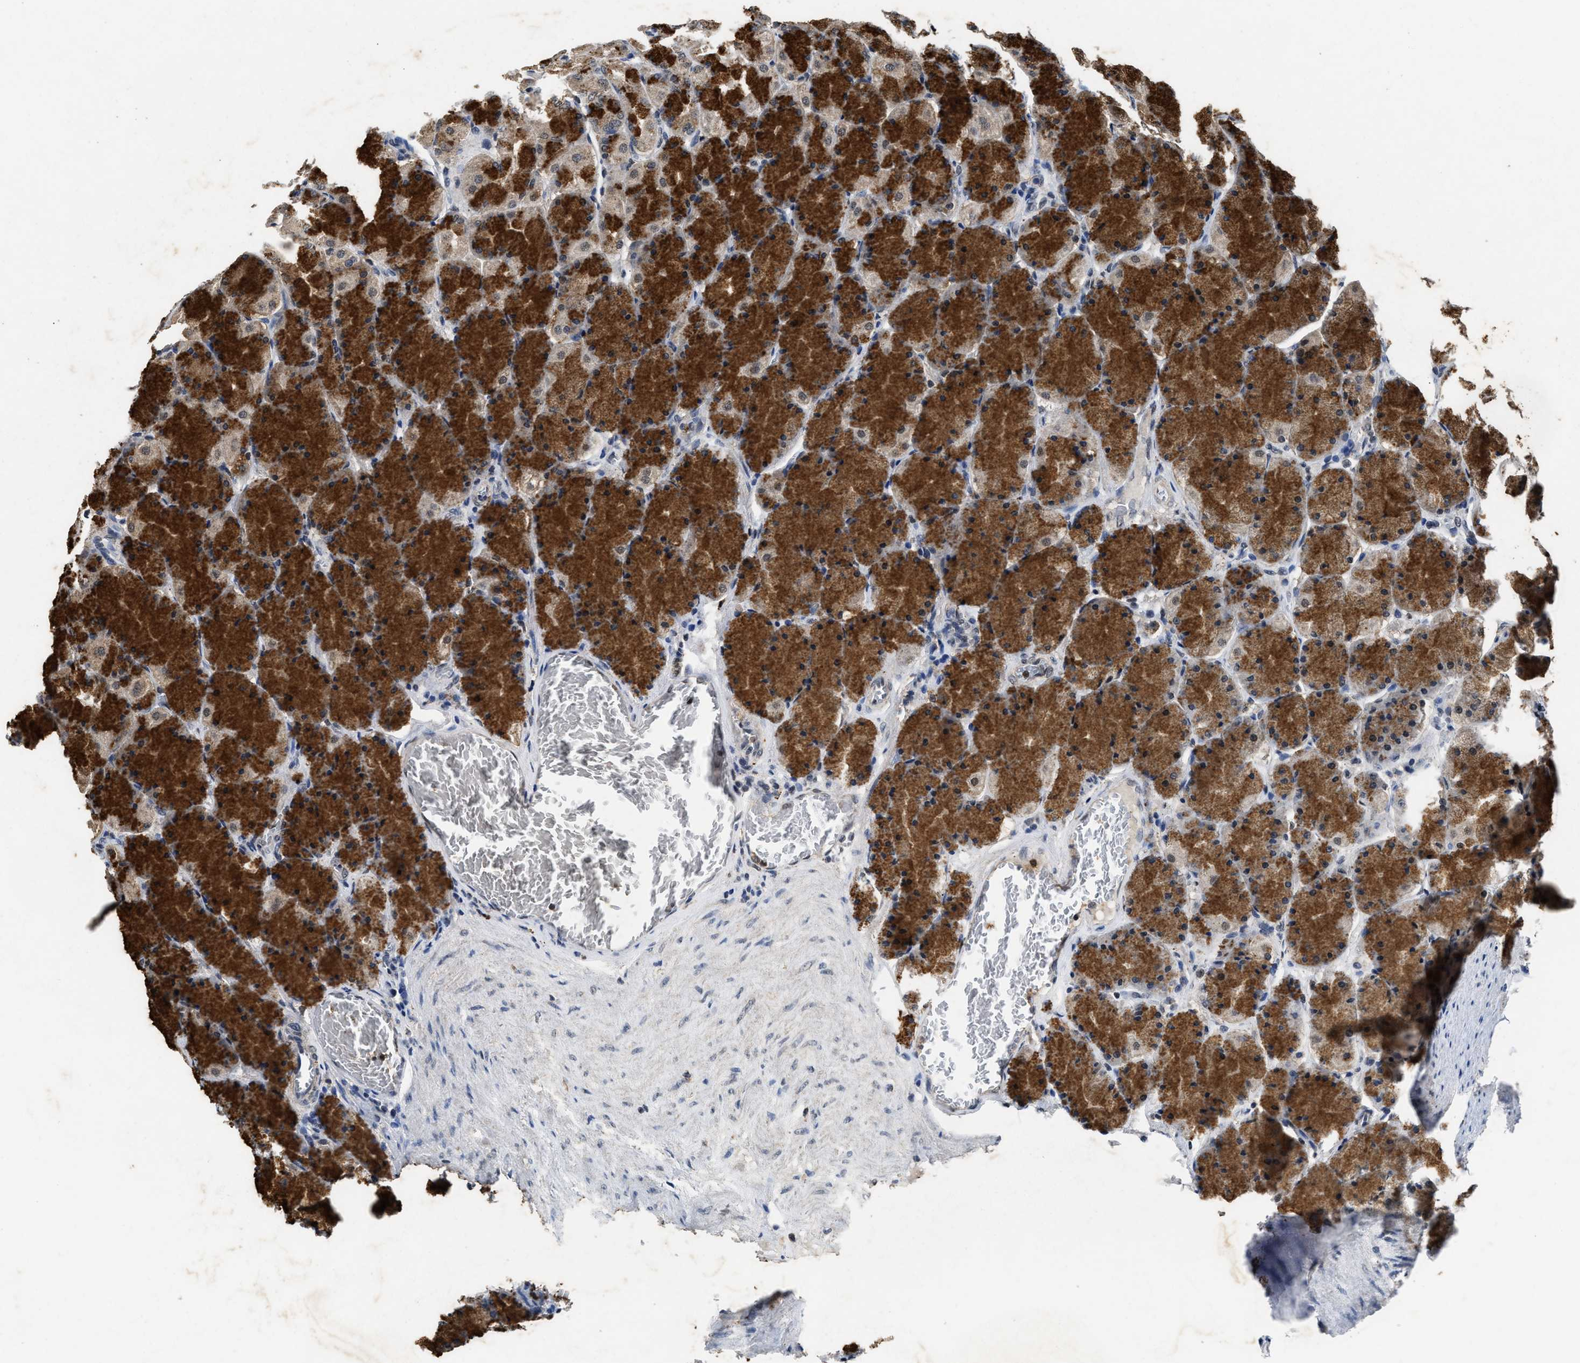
{"staining": {"intensity": "strong", "quantity": ">75%", "location": "cytoplasmic/membranous,nuclear"}, "tissue": "stomach", "cell_type": "Glandular cells", "image_type": "normal", "snomed": [{"axis": "morphology", "description": "Normal tissue, NOS"}, {"axis": "topography", "description": "Stomach, upper"}], "caption": "Protein staining shows strong cytoplasmic/membranous,nuclear expression in about >75% of glandular cells in normal stomach.", "gene": "ACOX1", "patient": {"sex": "female", "age": 56}}